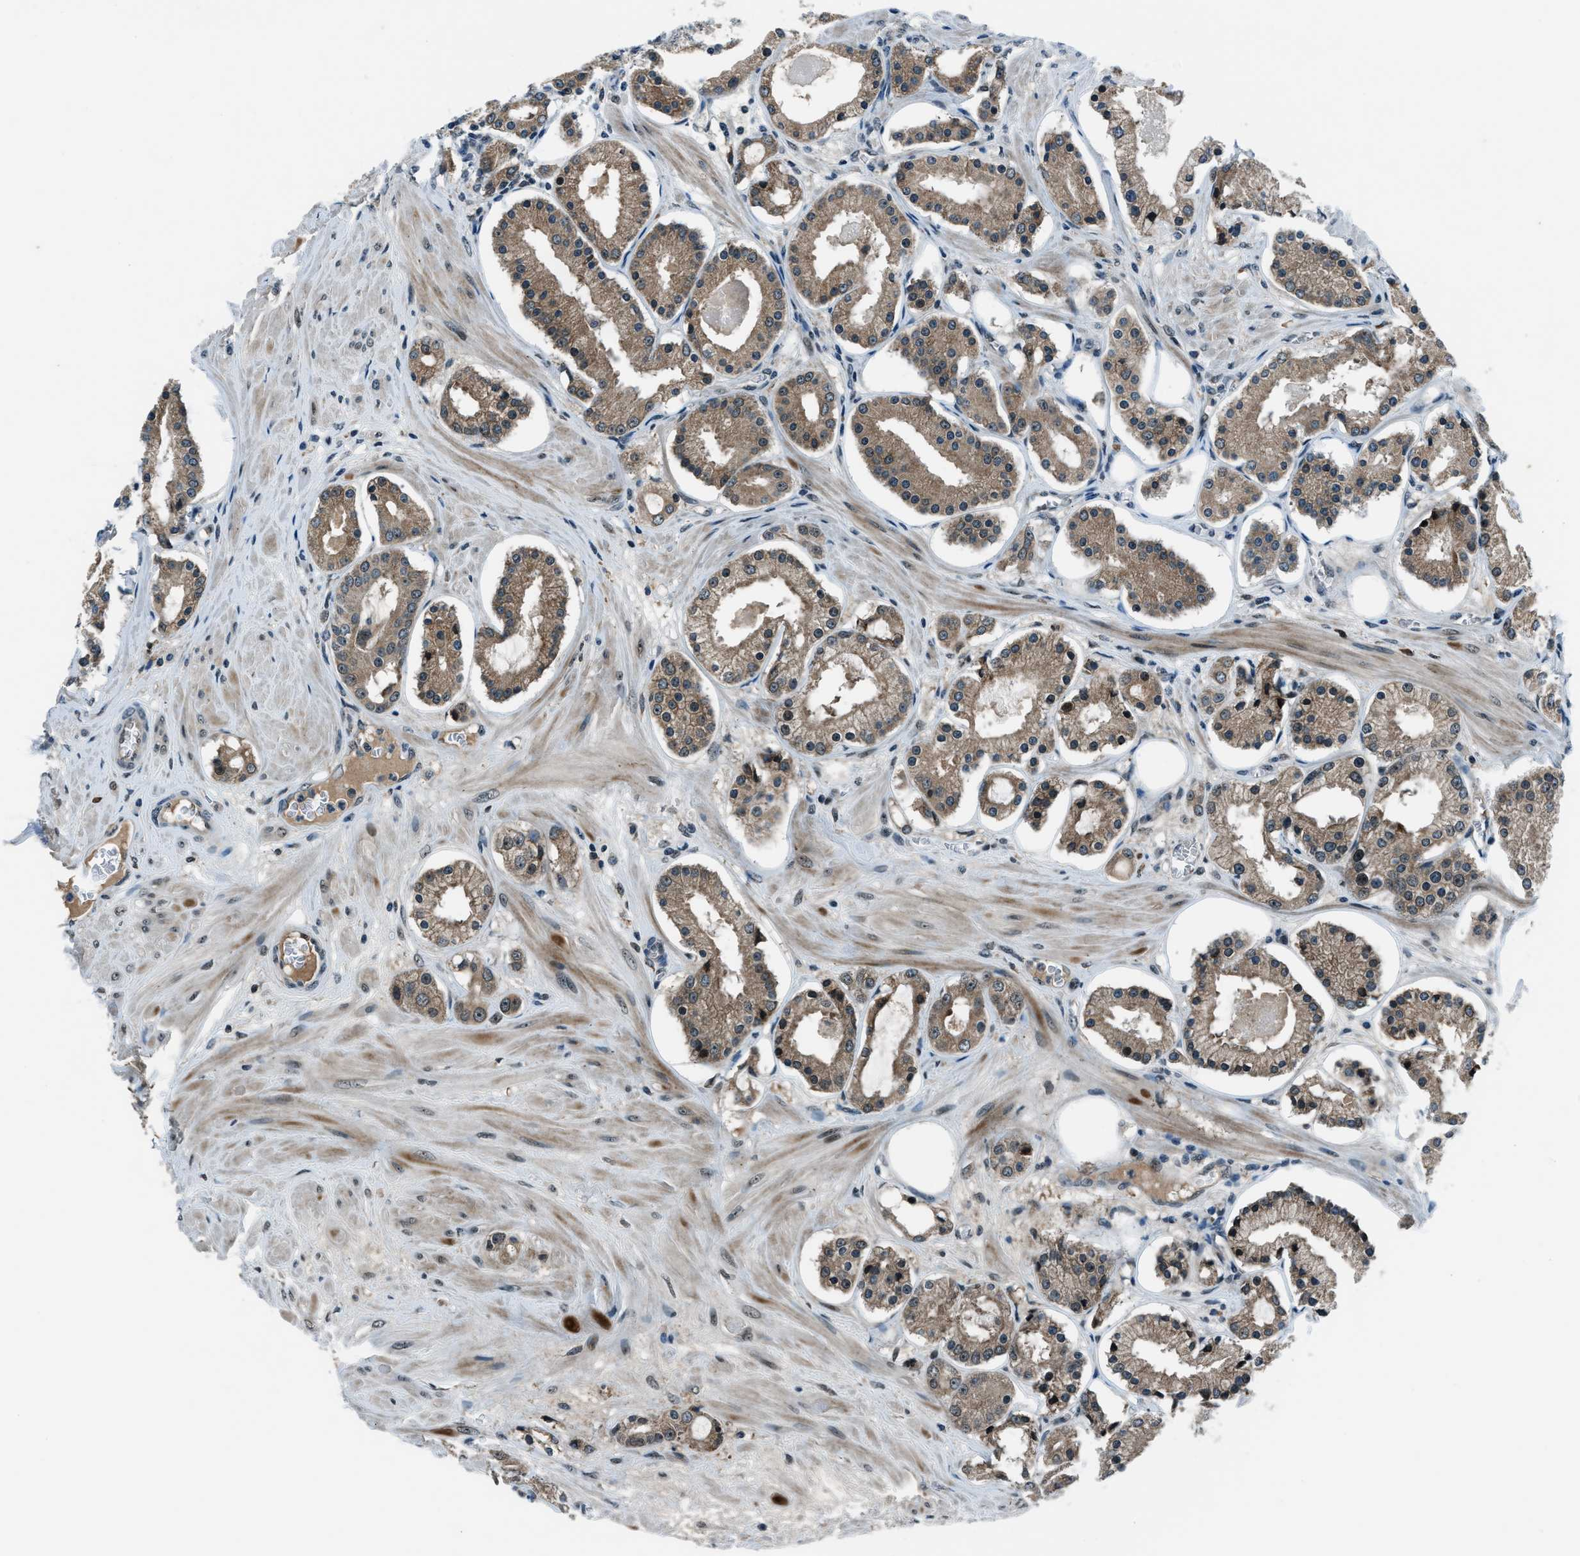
{"staining": {"intensity": "moderate", "quantity": ">75%", "location": "cytoplasmic/membranous"}, "tissue": "prostate cancer", "cell_type": "Tumor cells", "image_type": "cancer", "snomed": [{"axis": "morphology", "description": "Adenocarcinoma, High grade"}, {"axis": "topography", "description": "Prostate"}], "caption": "Brown immunohistochemical staining in human adenocarcinoma (high-grade) (prostate) shows moderate cytoplasmic/membranous expression in approximately >75% of tumor cells. (Stains: DAB in brown, nuclei in blue, Microscopy: brightfield microscopy at high magnification).", "gene": "ACTL9", "patient": {"sex": "male", "age": 66}}